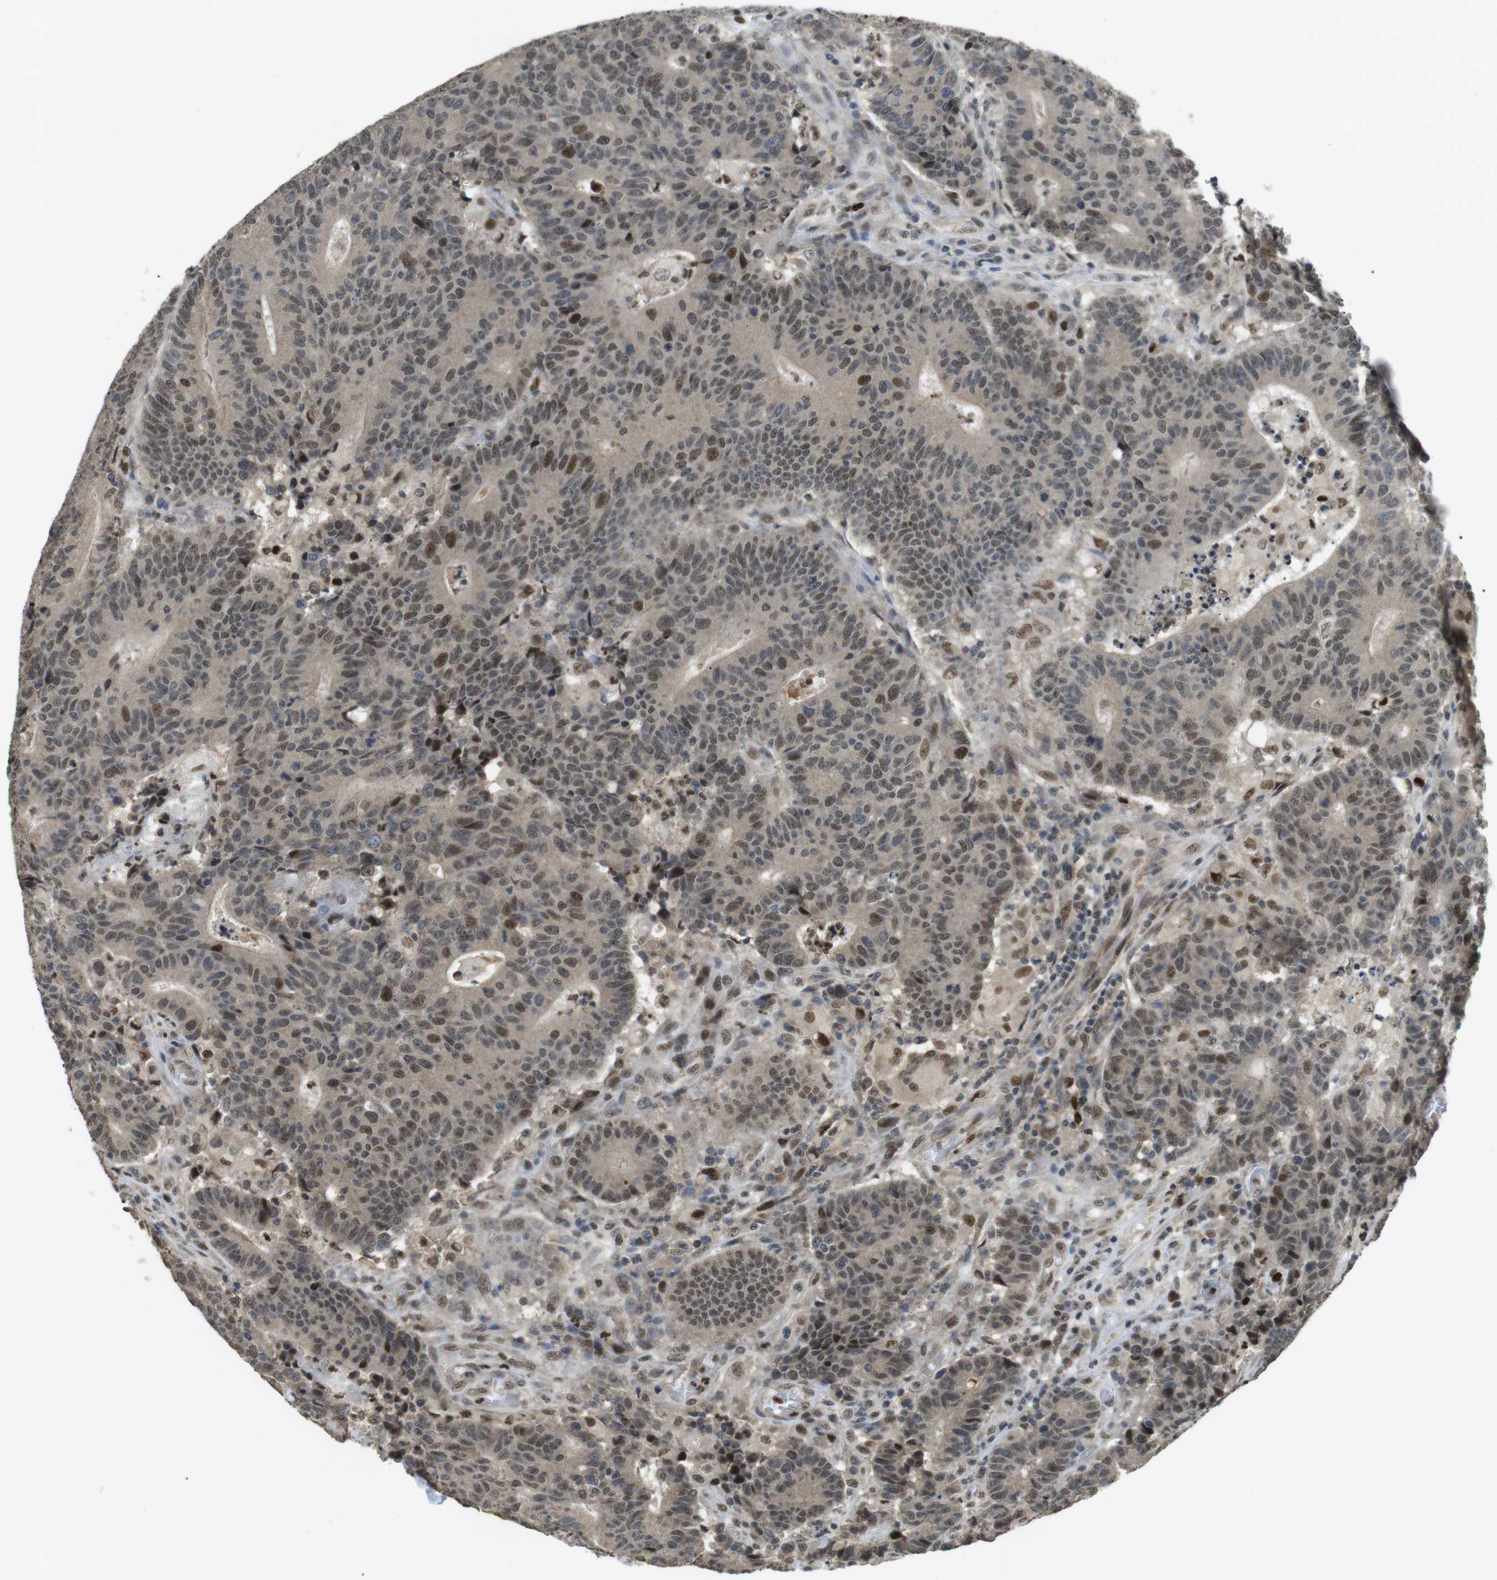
{"staining": {"intensity": "moderate", "quantity": "25%-75%", "location": "cytoplasmic/membranous,nuclear"}, "tissue": "colorectal cancer", "cell_type": "Tumor cells", "image_type": "cancer", "snomed": [{"axis": "morphology", "description": "Normal tissue, NOS"}, {"axis": "morphology", "description": "Adenocarcinoma, NOS"}, {"axis": "topography", "description": "Colon"}], "caption": "Colorectal cancer (adenocarcinoma) tissue reveals moderate cytoplasmic/membranous and nuclear staining in approximately 25%-75% of tumor cells", "gene": "ORAI3", "patient": {"sex": "female", "age": 75}}